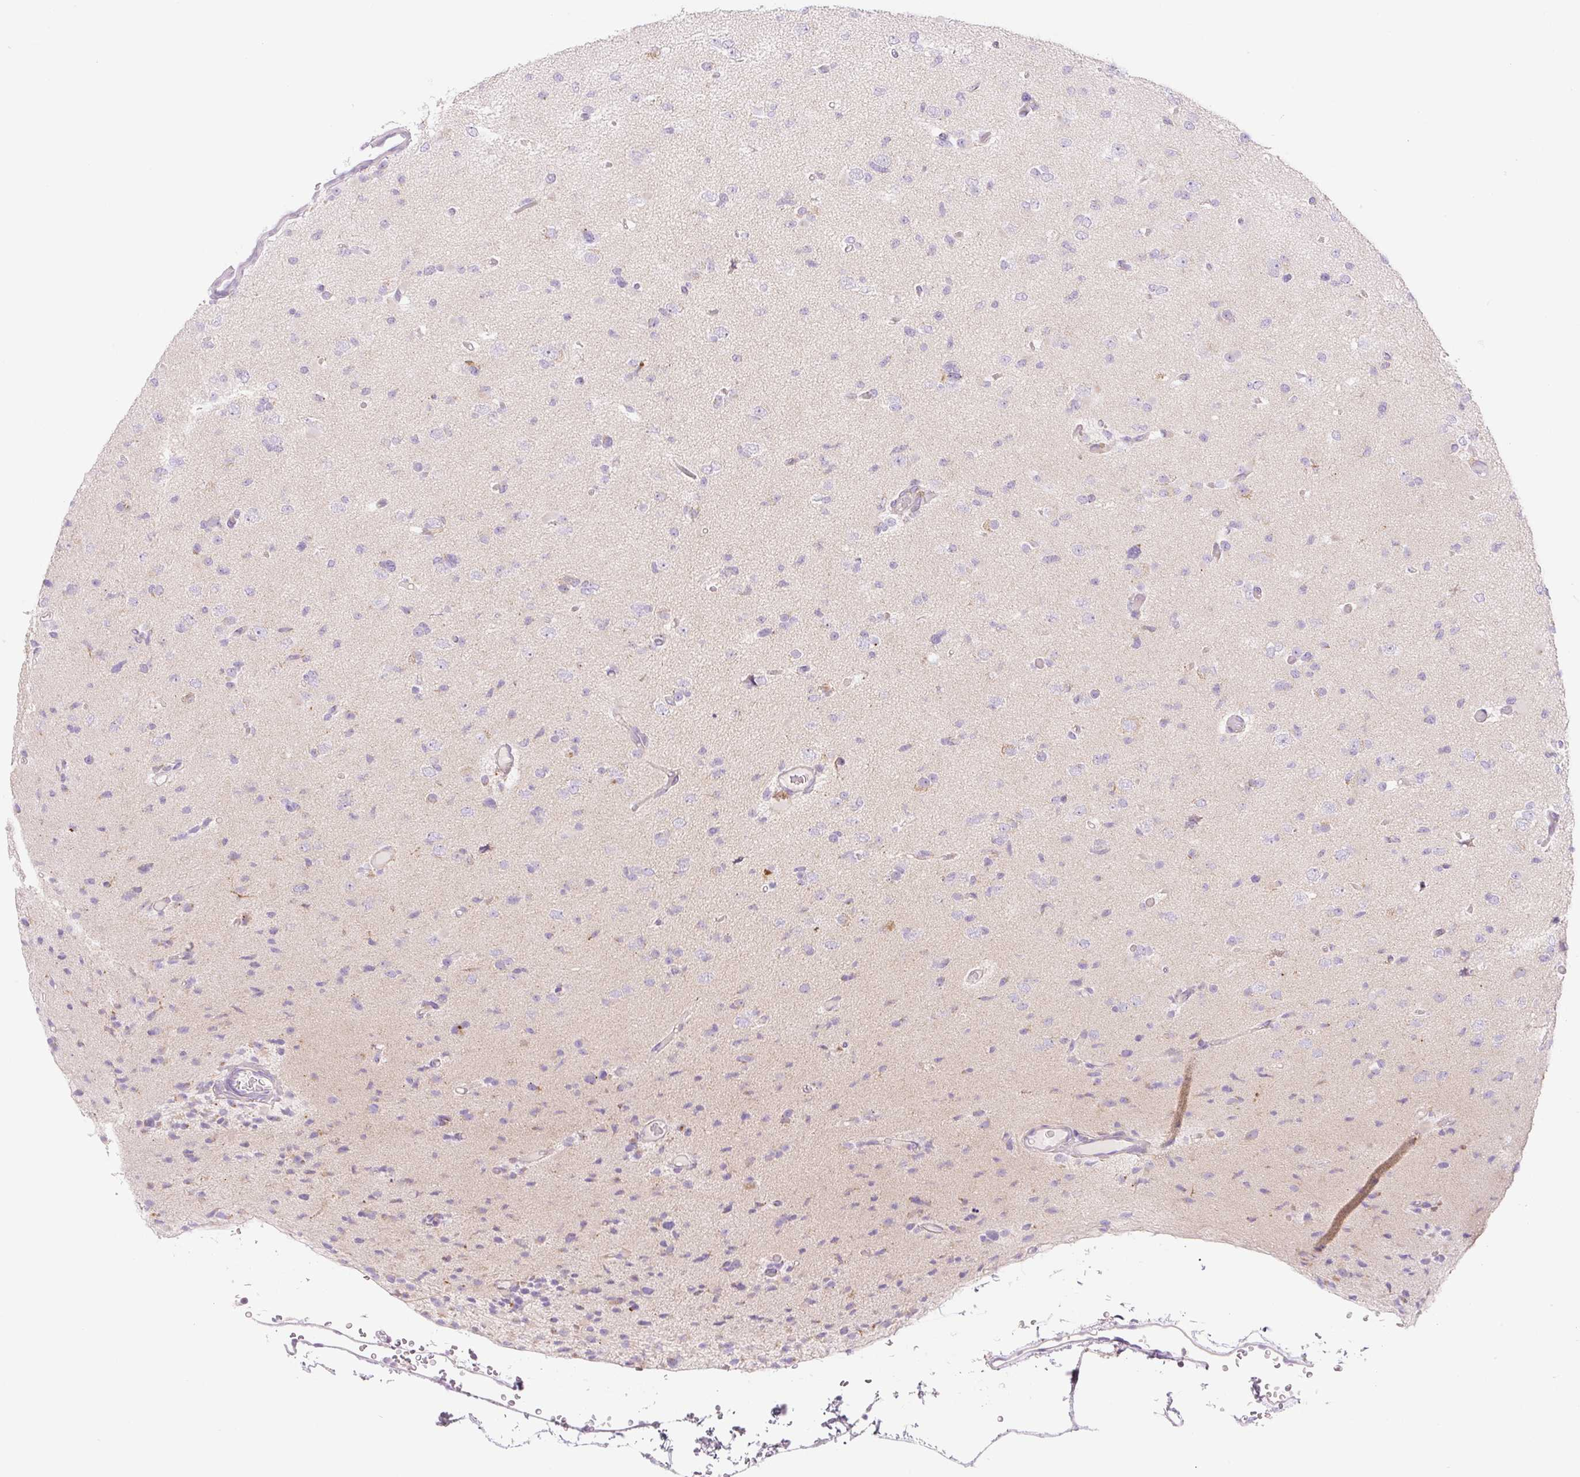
{"staining": {"intensity": "negative", "quantity": "none", "location": "none"}, "tissue": "glioma", "cell_type": "Tumor cells", "image_type": "cancer", "snomed": [{"axis": "morphology", "description": "Glioma, malignant, Low grade"}, {"axis": "topography", "description": "Brain"}], "caption": "A micrograph of human malignant glioma (low-grade) is negative for staining in tumor cells.", "gene": "FOCAD", "patient": {"sex": "female", "age": 22}}